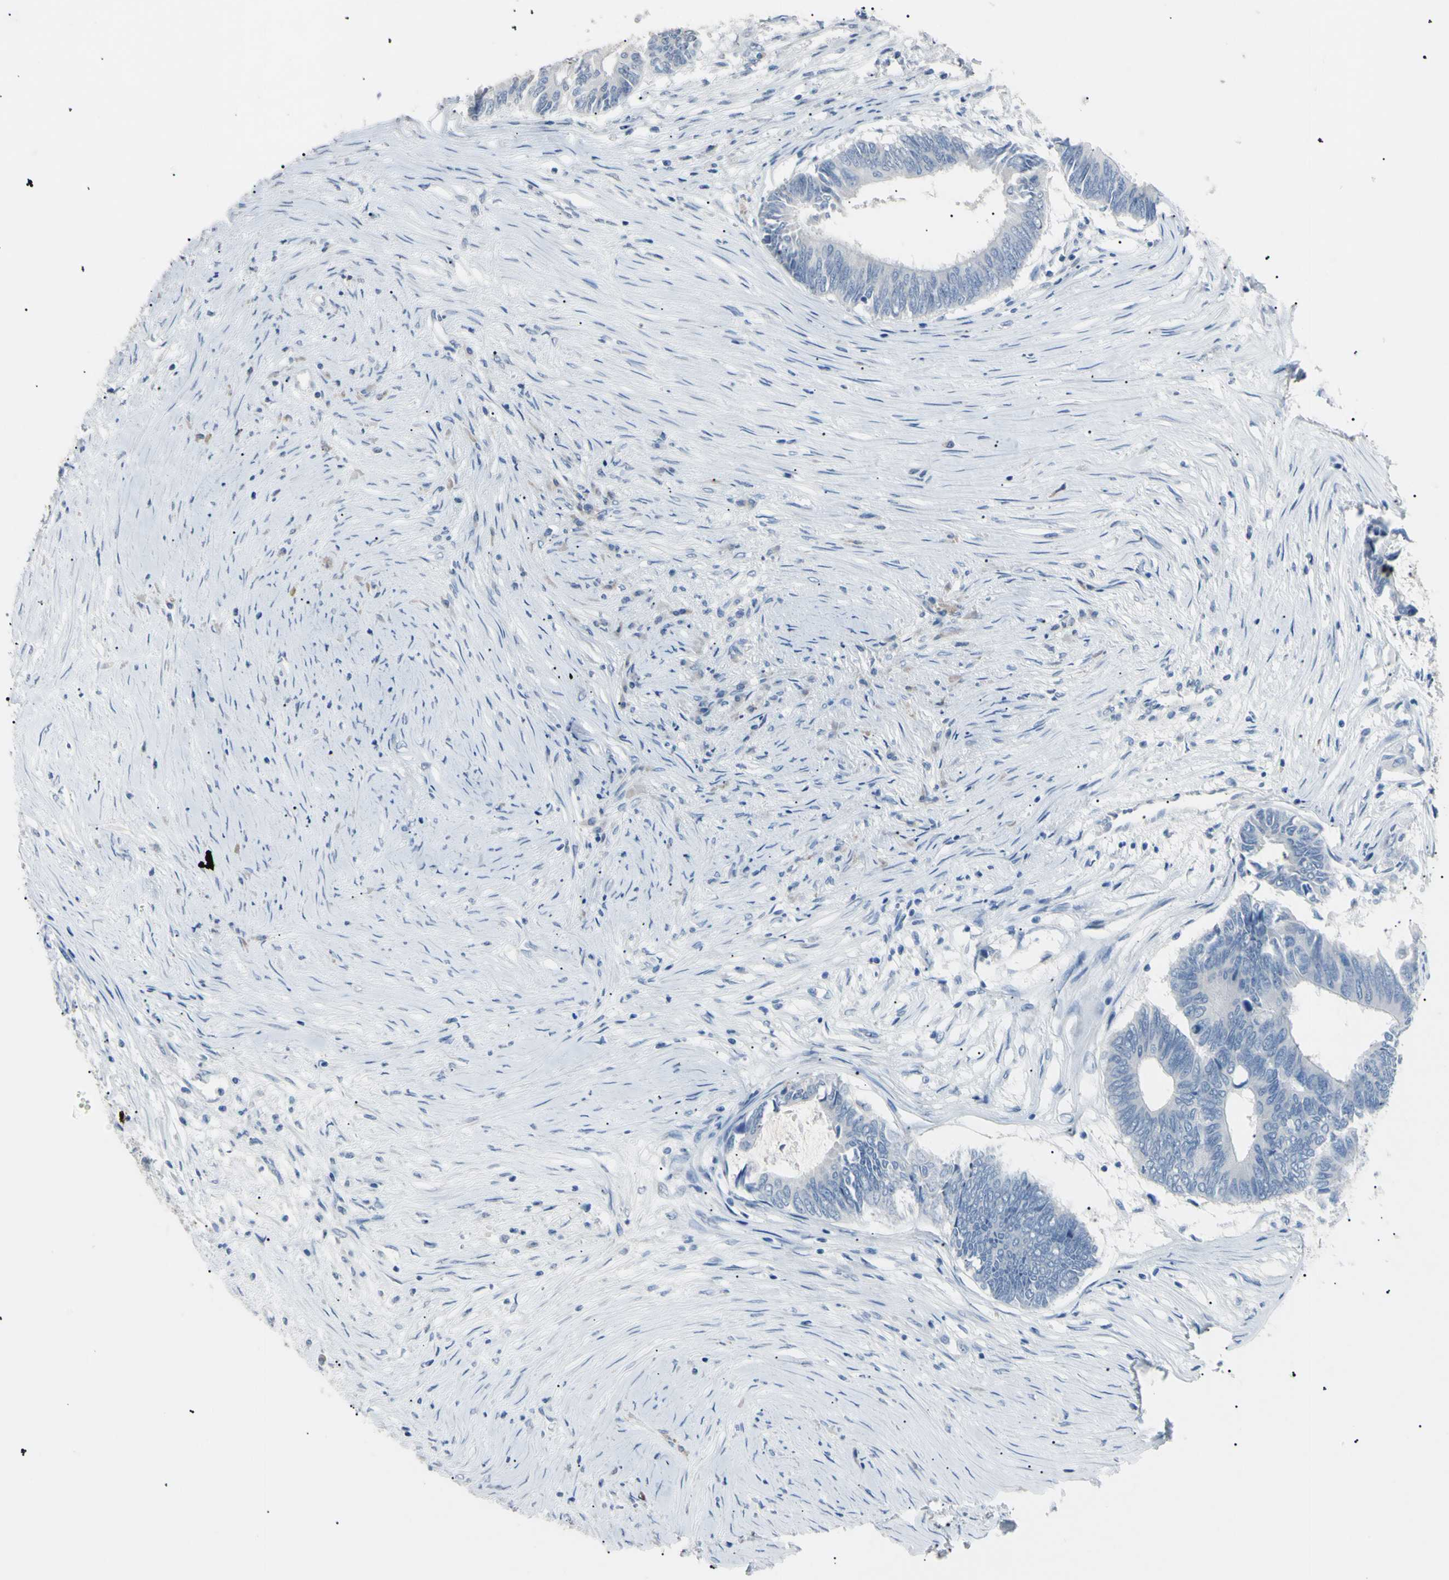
{"staining": {"intensity": "negative", "quantity": "none", "location": "none"}, "tissue": "colorectal cancer", "cell_type": "Tumor cells", "image_type": "cancer", "snomed": [{"axis": "morphology", "description": "Adenocarcinoma, NOS"}, {"axis": "topography", "description": "Colon"}], "caption": "Human colorectal cancer (adenocarcinoma) stained for a protein using immunohistochemistry (IHC) reveals no expression in tumor cells.", "gene": "CGB3", "patient": {"sex": "female", "age": 70}}